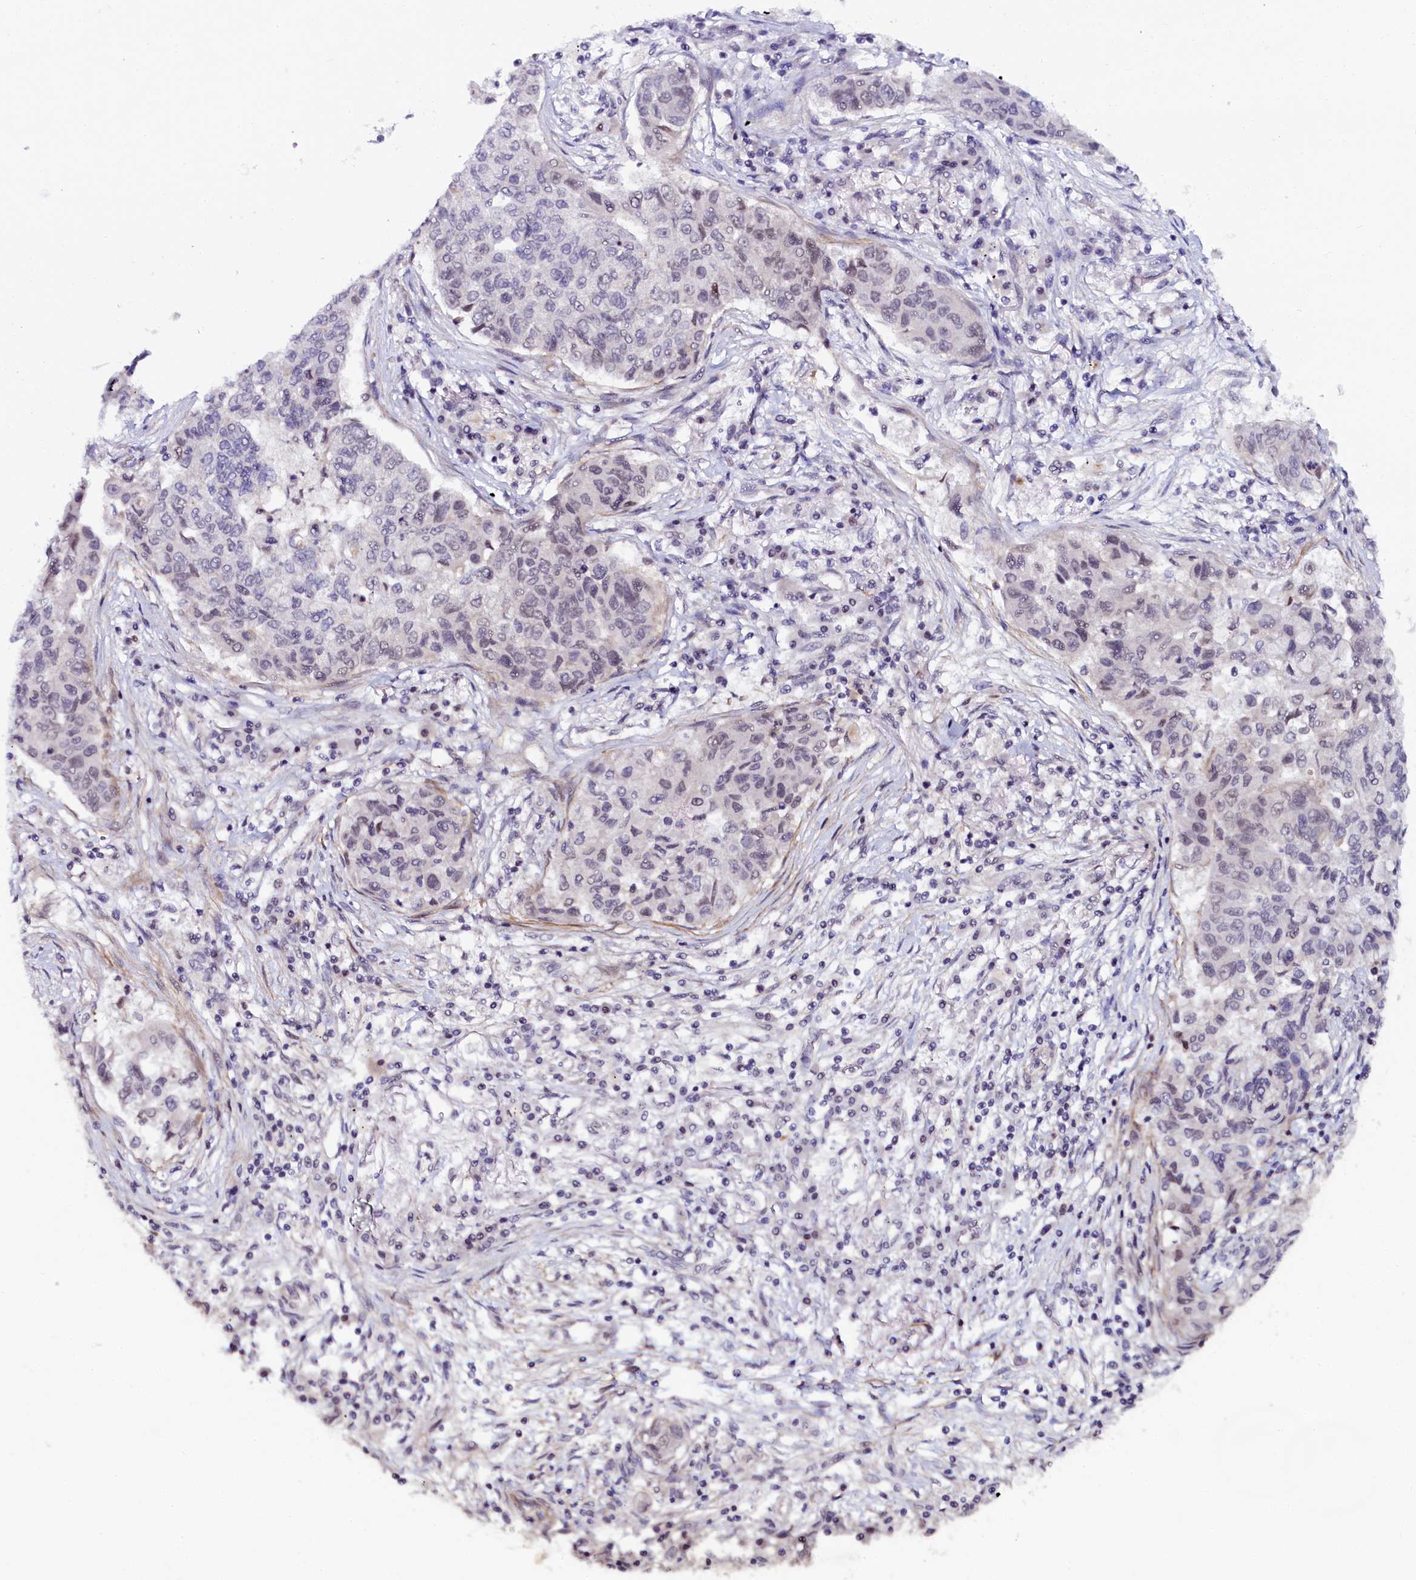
{"staining": {"intensity": "negative", "quantity": "none", "location": "none"}, "tissue": "lung cancer", "cell_type": "Tumor cells", "image_type": "cancer", "snomed": [{"axis": "morphology", "description": "Squamous cell carcinoma, NOS"}, {"axis": "topography", "description": "Lung"}], "caption": "Immunohistochemical staining of lung cancer (squamous cell carcinoma) demonstrates no significant staining in tumor cells.", "gene": "INTS14", "patient": {"sex": "male", "age": 74}}